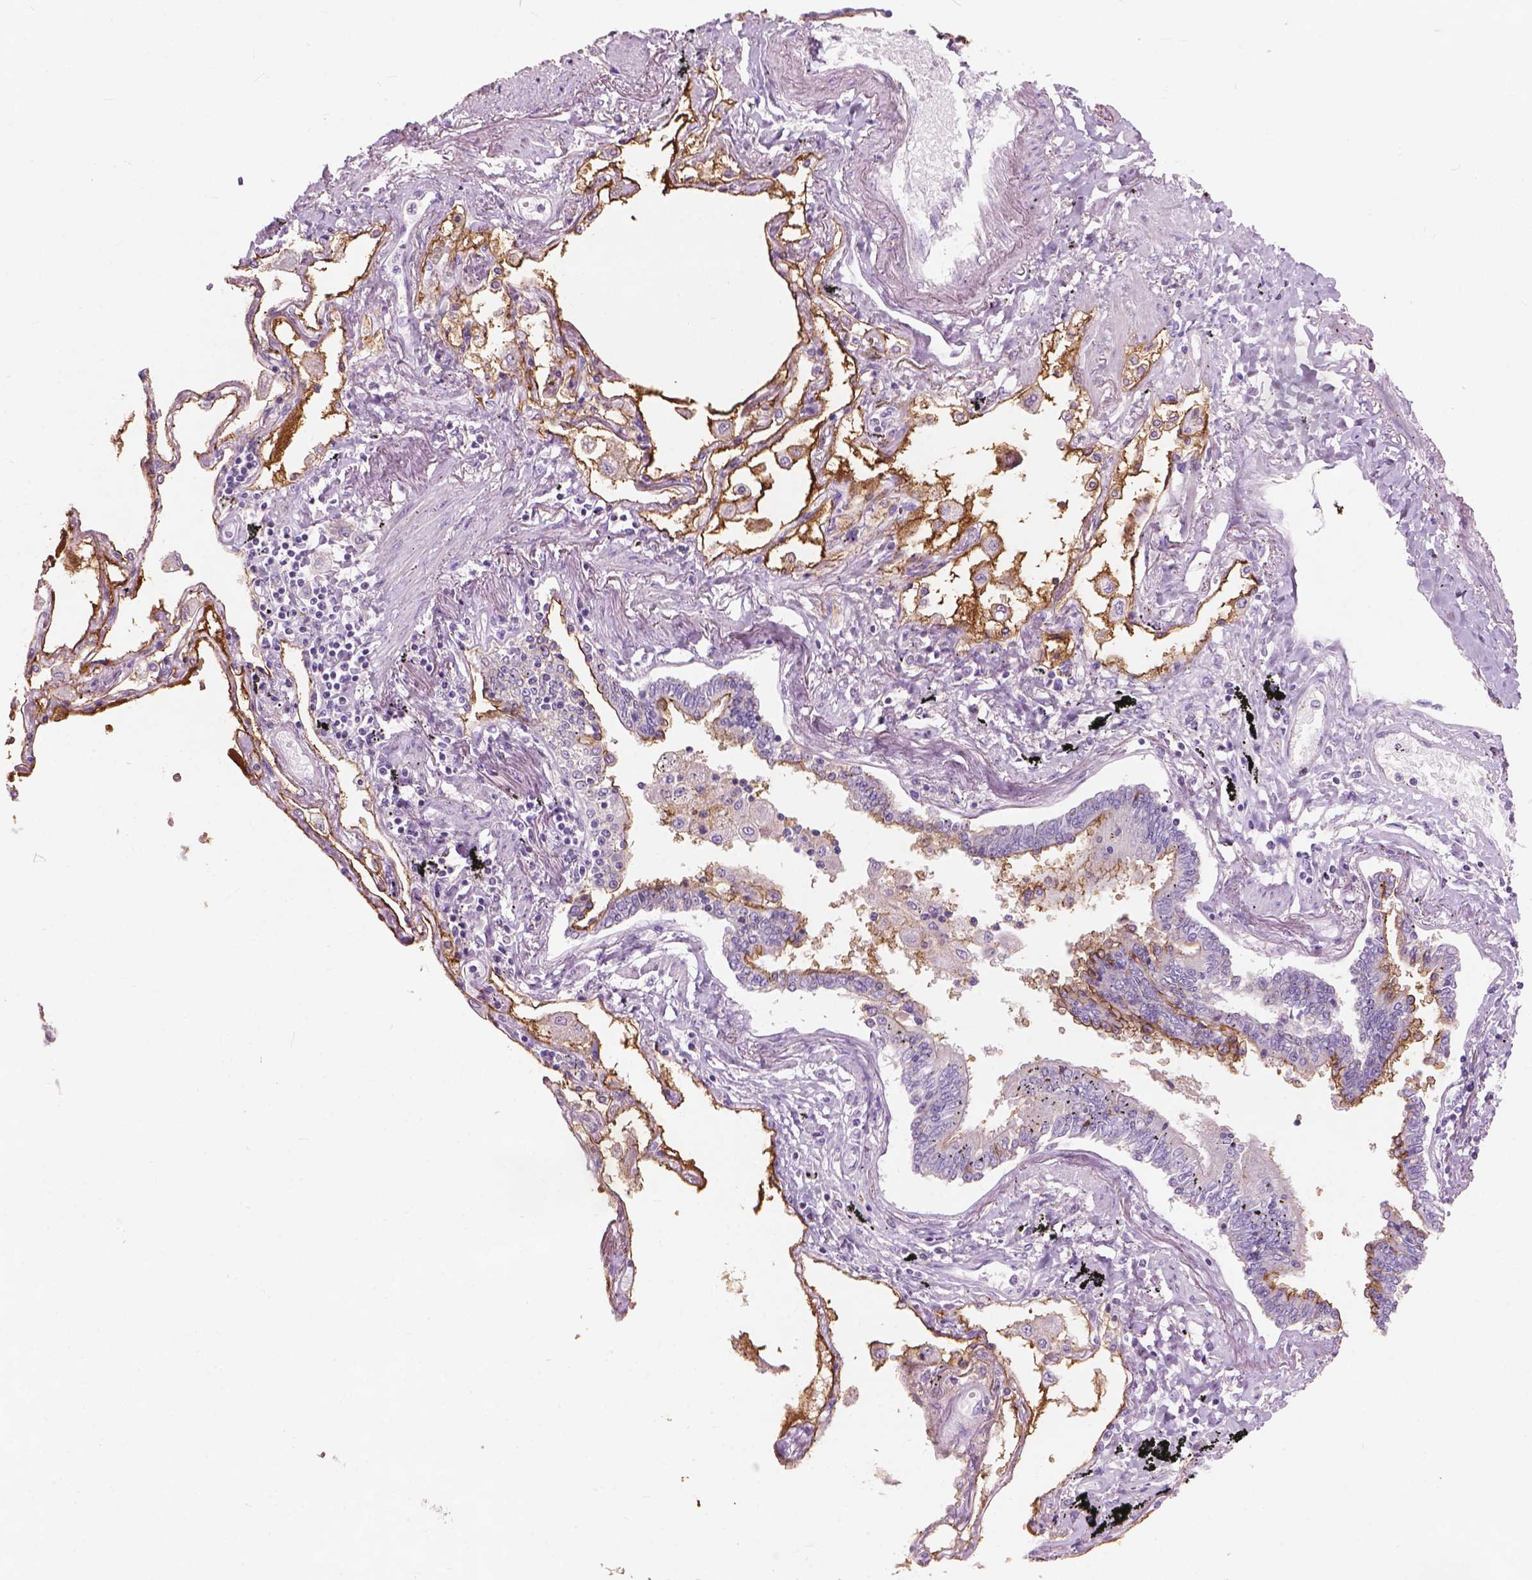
{"staining": {"intensity": "strong", "quantity": "25%-75%", "location": "cytoplasmic/membranous"}, "tissue": "lung", "cell_type": "Alveolar cells", "image_type": "normal", "snomed": [{"axis": "morphology", "description": "Normal tissue, NOS"}, {"axis": "morphology", "description": "Adenocarcinoma, NOS"}, {"axis": "topography", "description": "Cartilage tissue"}, {"axis": "topography", "description": "Lung"}], "caption": "The image displays staining of unremarkable lung, revealing strong cytoplasmic/membranous protein positivity (brown color) within alveolar cells.", "gene": "GPRC5A", "patient": {"sex": "female", "age": 67}}